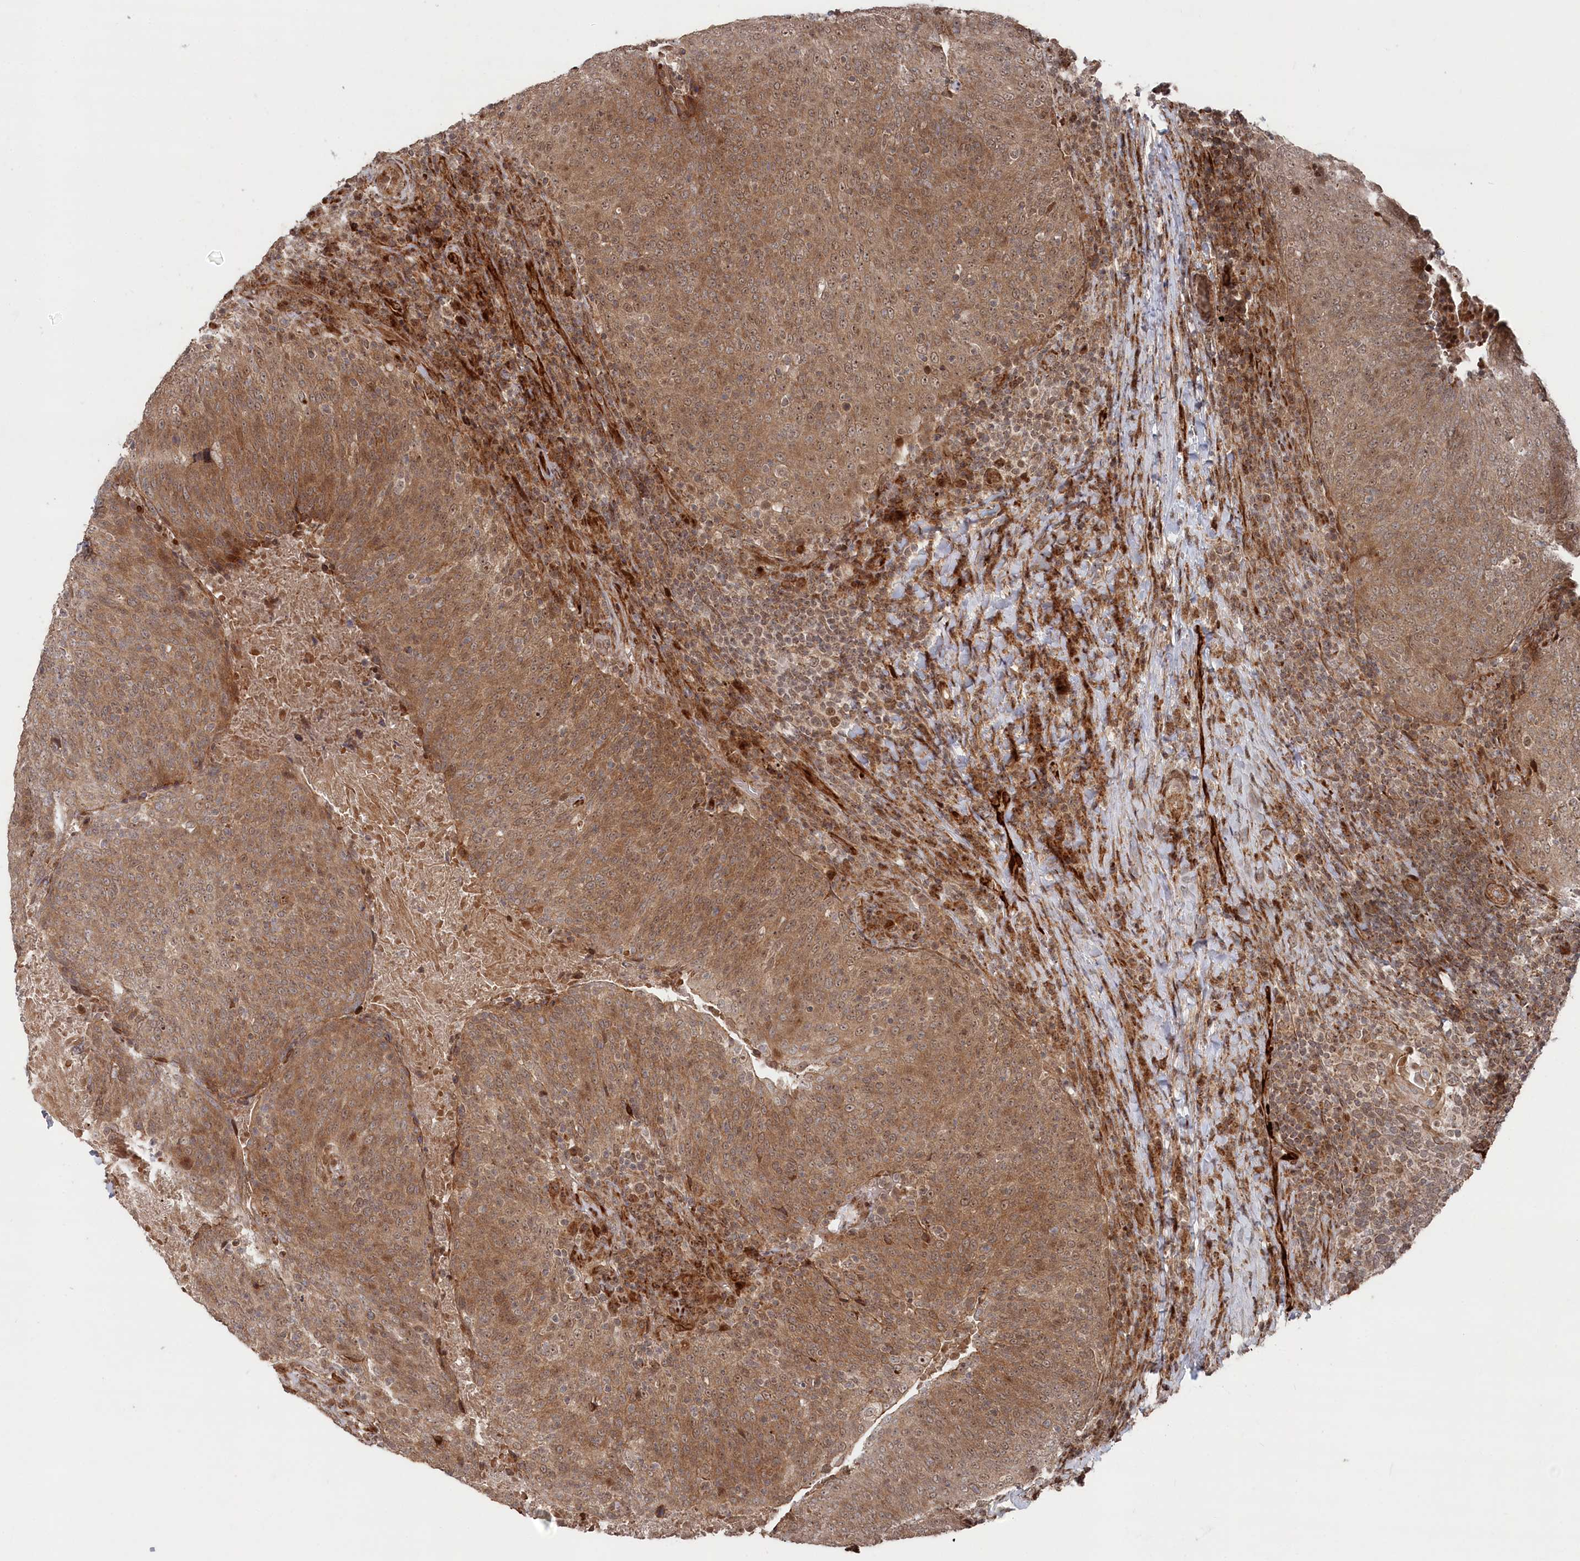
{"staining": {"intensity": "moderate", "quantity": ">75%", "location": "cytoplasmic/membranous,nuclear"}, "tissue": "head and neck cancer", "cell_type": "Tumor cells", "image_type": "cancer", "snomed": [{"axis": "morphology", "description": "Squamous cell carcinoma, NOS"}, {"axis": "morphology", "description": "Squamous cell carcinoma, metastatic, NOS"}, {"axis": "topography", "description": "Lymph node"}, {"axis": "topography", "description": "Head-Neck"}], "caption": "A photomicrograph of squamous cell carcinoma (head and neck) stained for a protein displays moderate cytoplasmic/membranous and nuclear brown staining in tumor cells.", "gene": "POLR3A", "patient": {"sex": "male", "age": 62}}